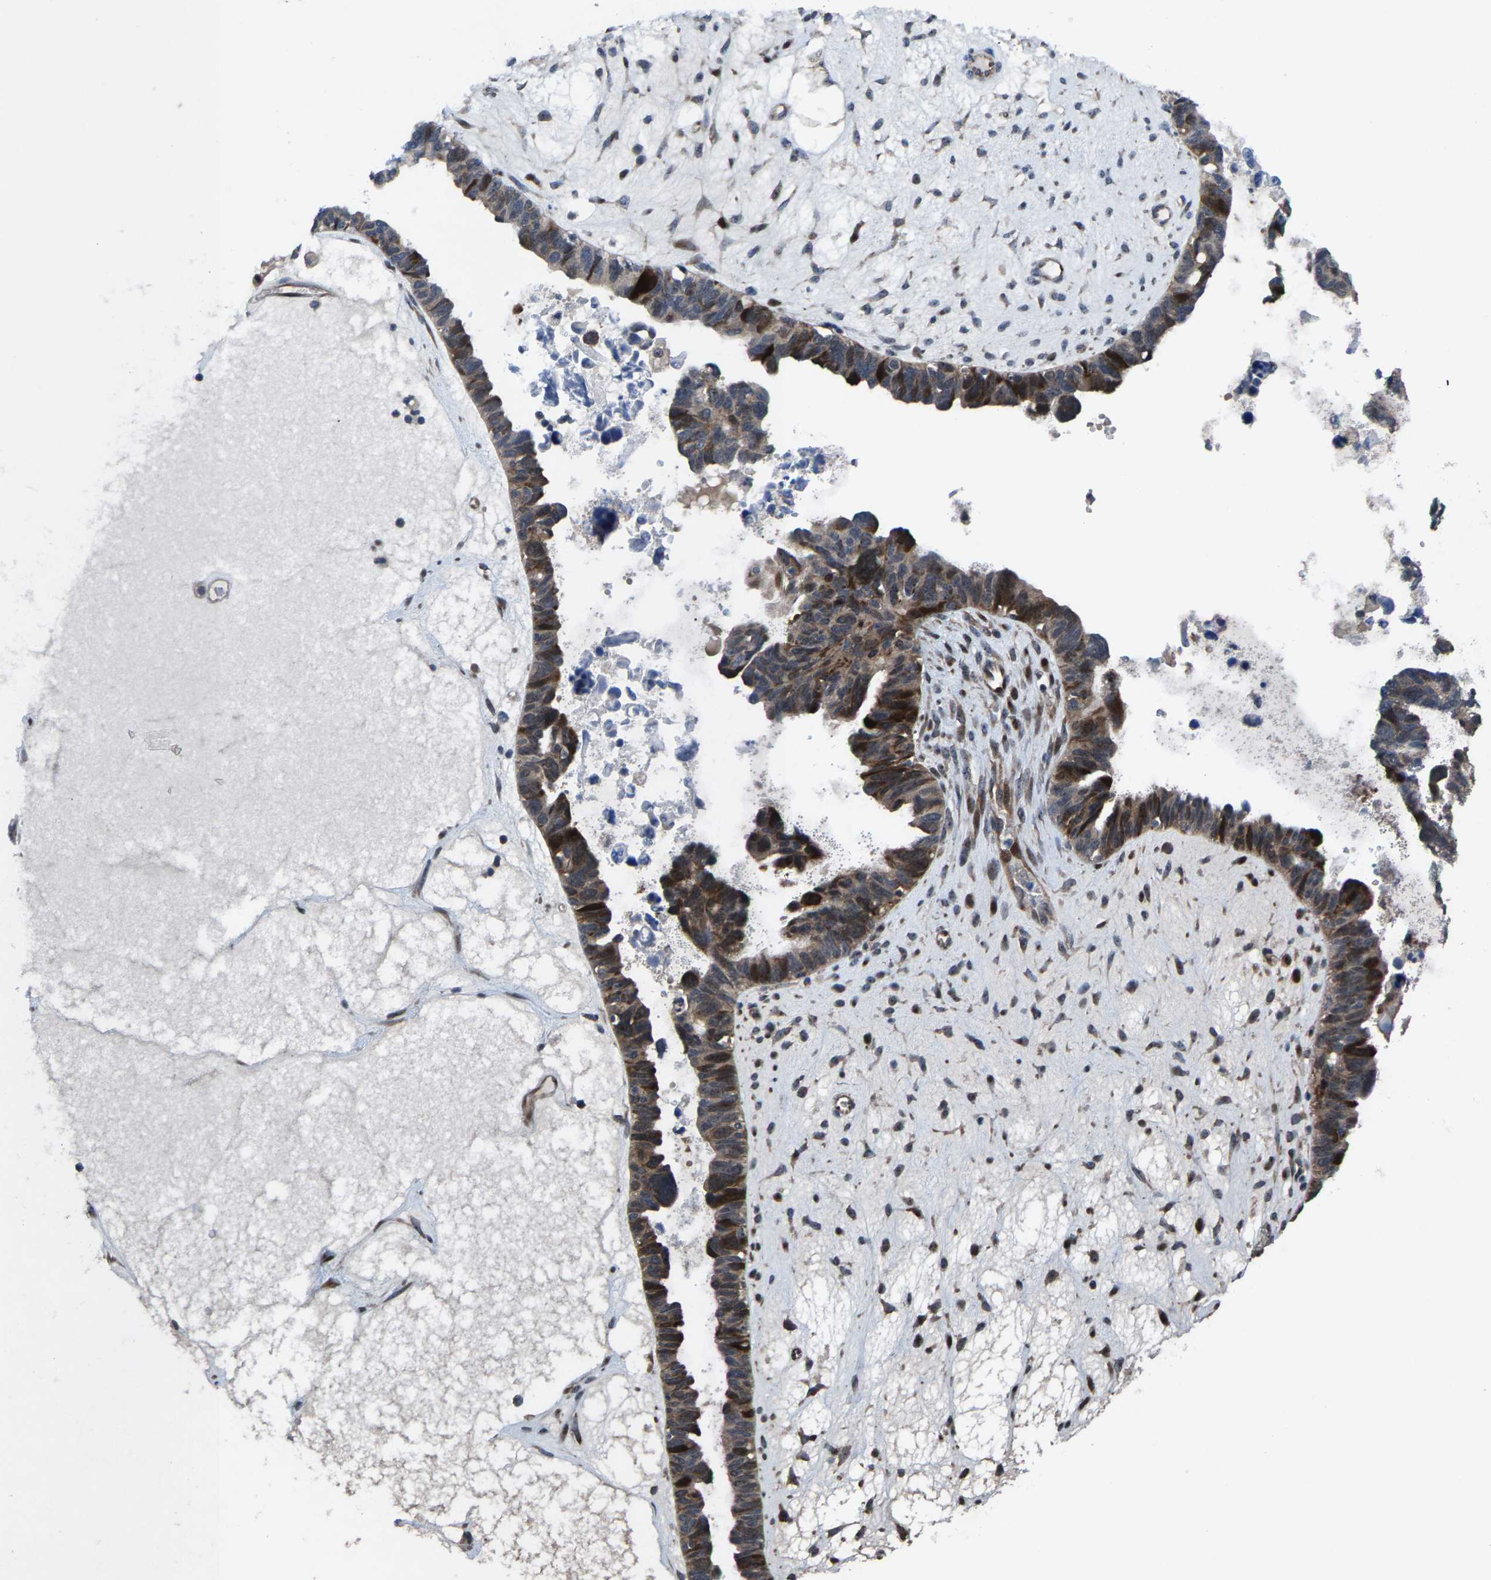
{"staining": {"intensity": "strong", "quantity": "25%-75%", "location": "cytoplasmic/membranous"}, "tissue": "ovarian cancer", "cell_type": "Tumor cells", "image_type": "cancer", "snomed": [{"axis": "morphology", "description": "Cystadenocarcinoma, serous, NOS"}, {"axis": "topography", "description": "Ovary"}], "caption": "This is a histology image of immunohistochemistry staining of serous cystadenocarcinoma (ovarian), which shows strong staining in the cytoplasmic/membranous of tumor cells.", "gene": "HAUS6", "patient": {"sex": "female", "age": 79}}